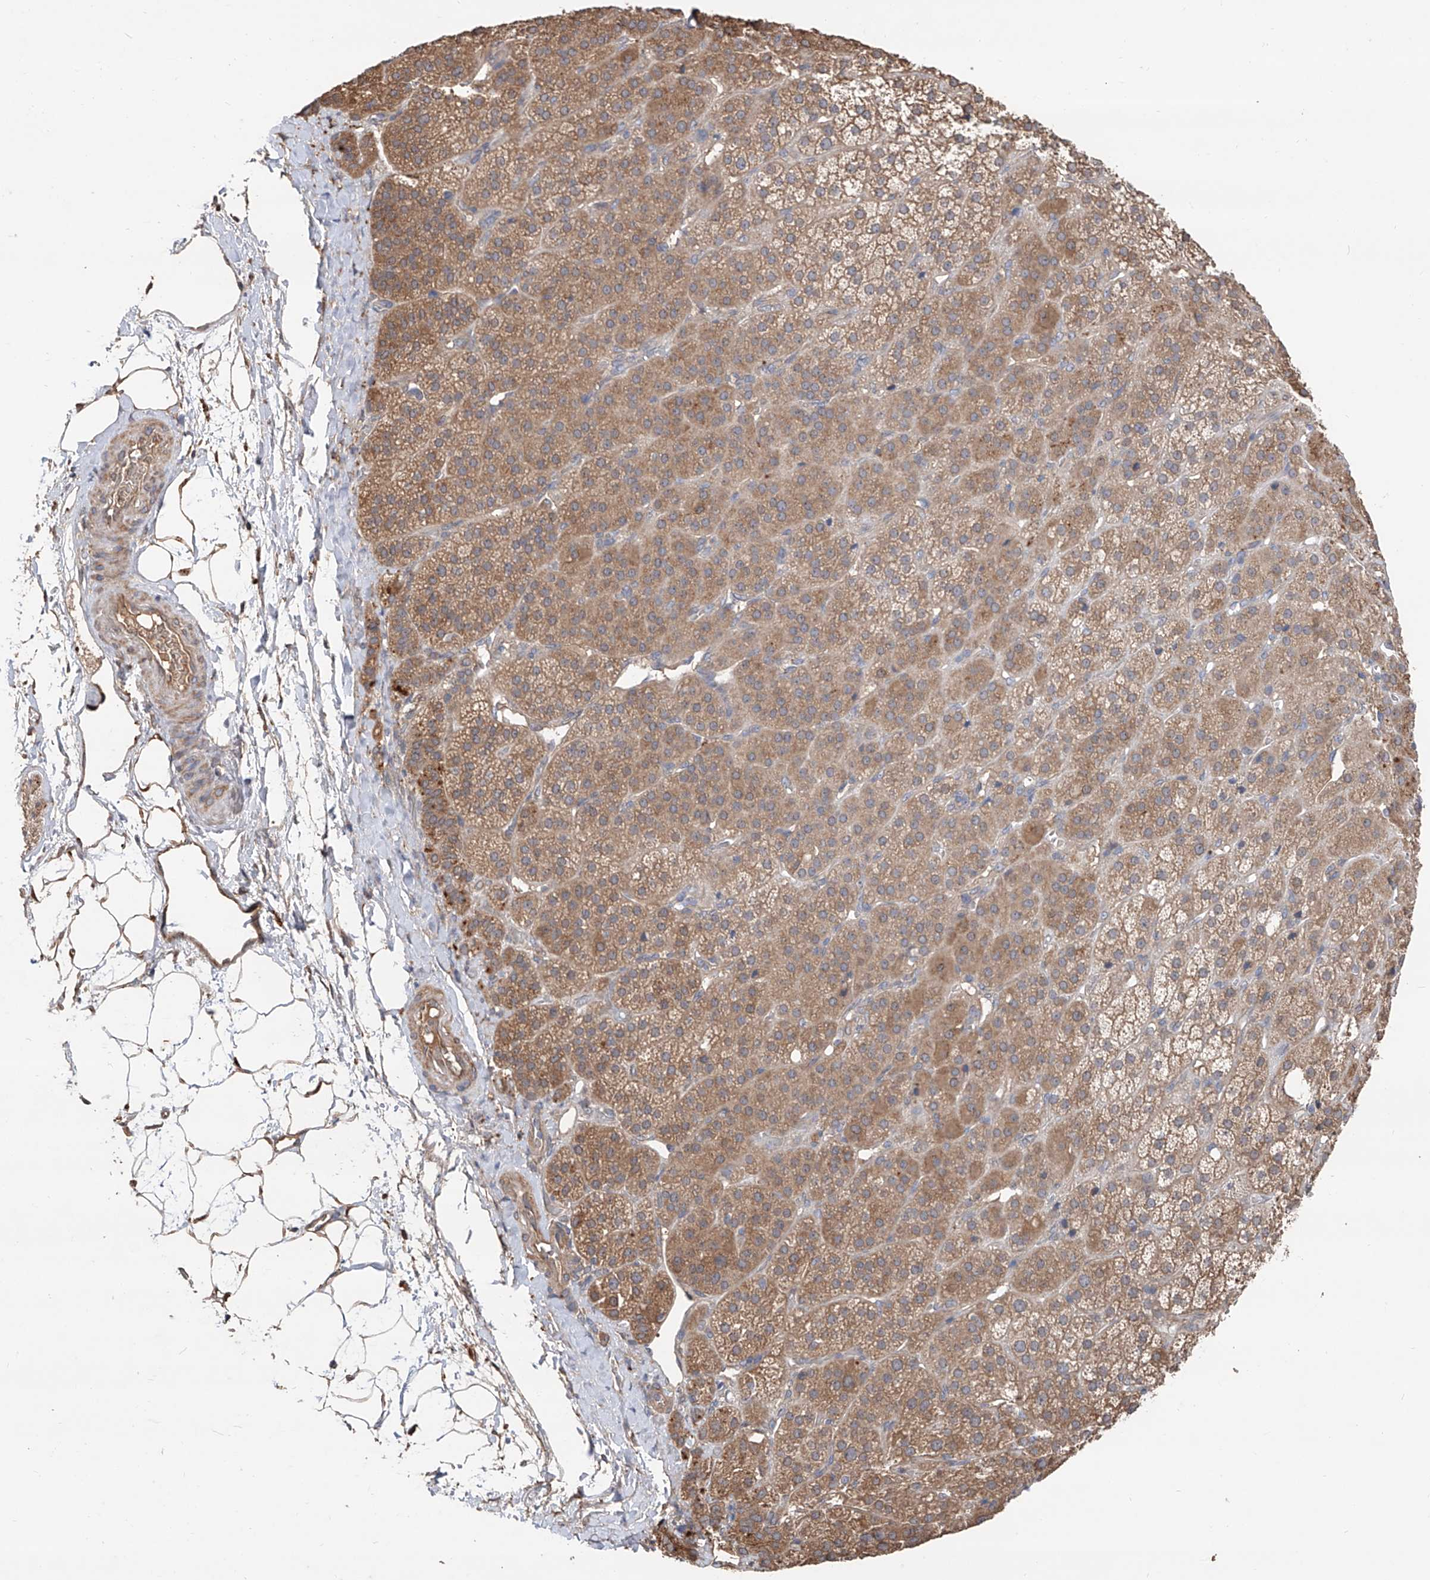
{"staining": {"intensity": "moderate", "quantity": "25%-75%", "location": "cytoplasmic/membranous"}, "tissue": "adrenal gland", "cell_type": "Glandular cells", "image_type": "normal", "snomed": [{"axis": "morphology", "description": "Normal tissue, NOS"}, {"axis": "topography", "description": "Adrenal gland"}], "caption": "A brown stain shows moderate cytoplasmic/membranous positivity of a protein in glandular cells of normal adrenal gland.", "gene": "EDN1", "patient": {"sex": "female", "age": 57}}